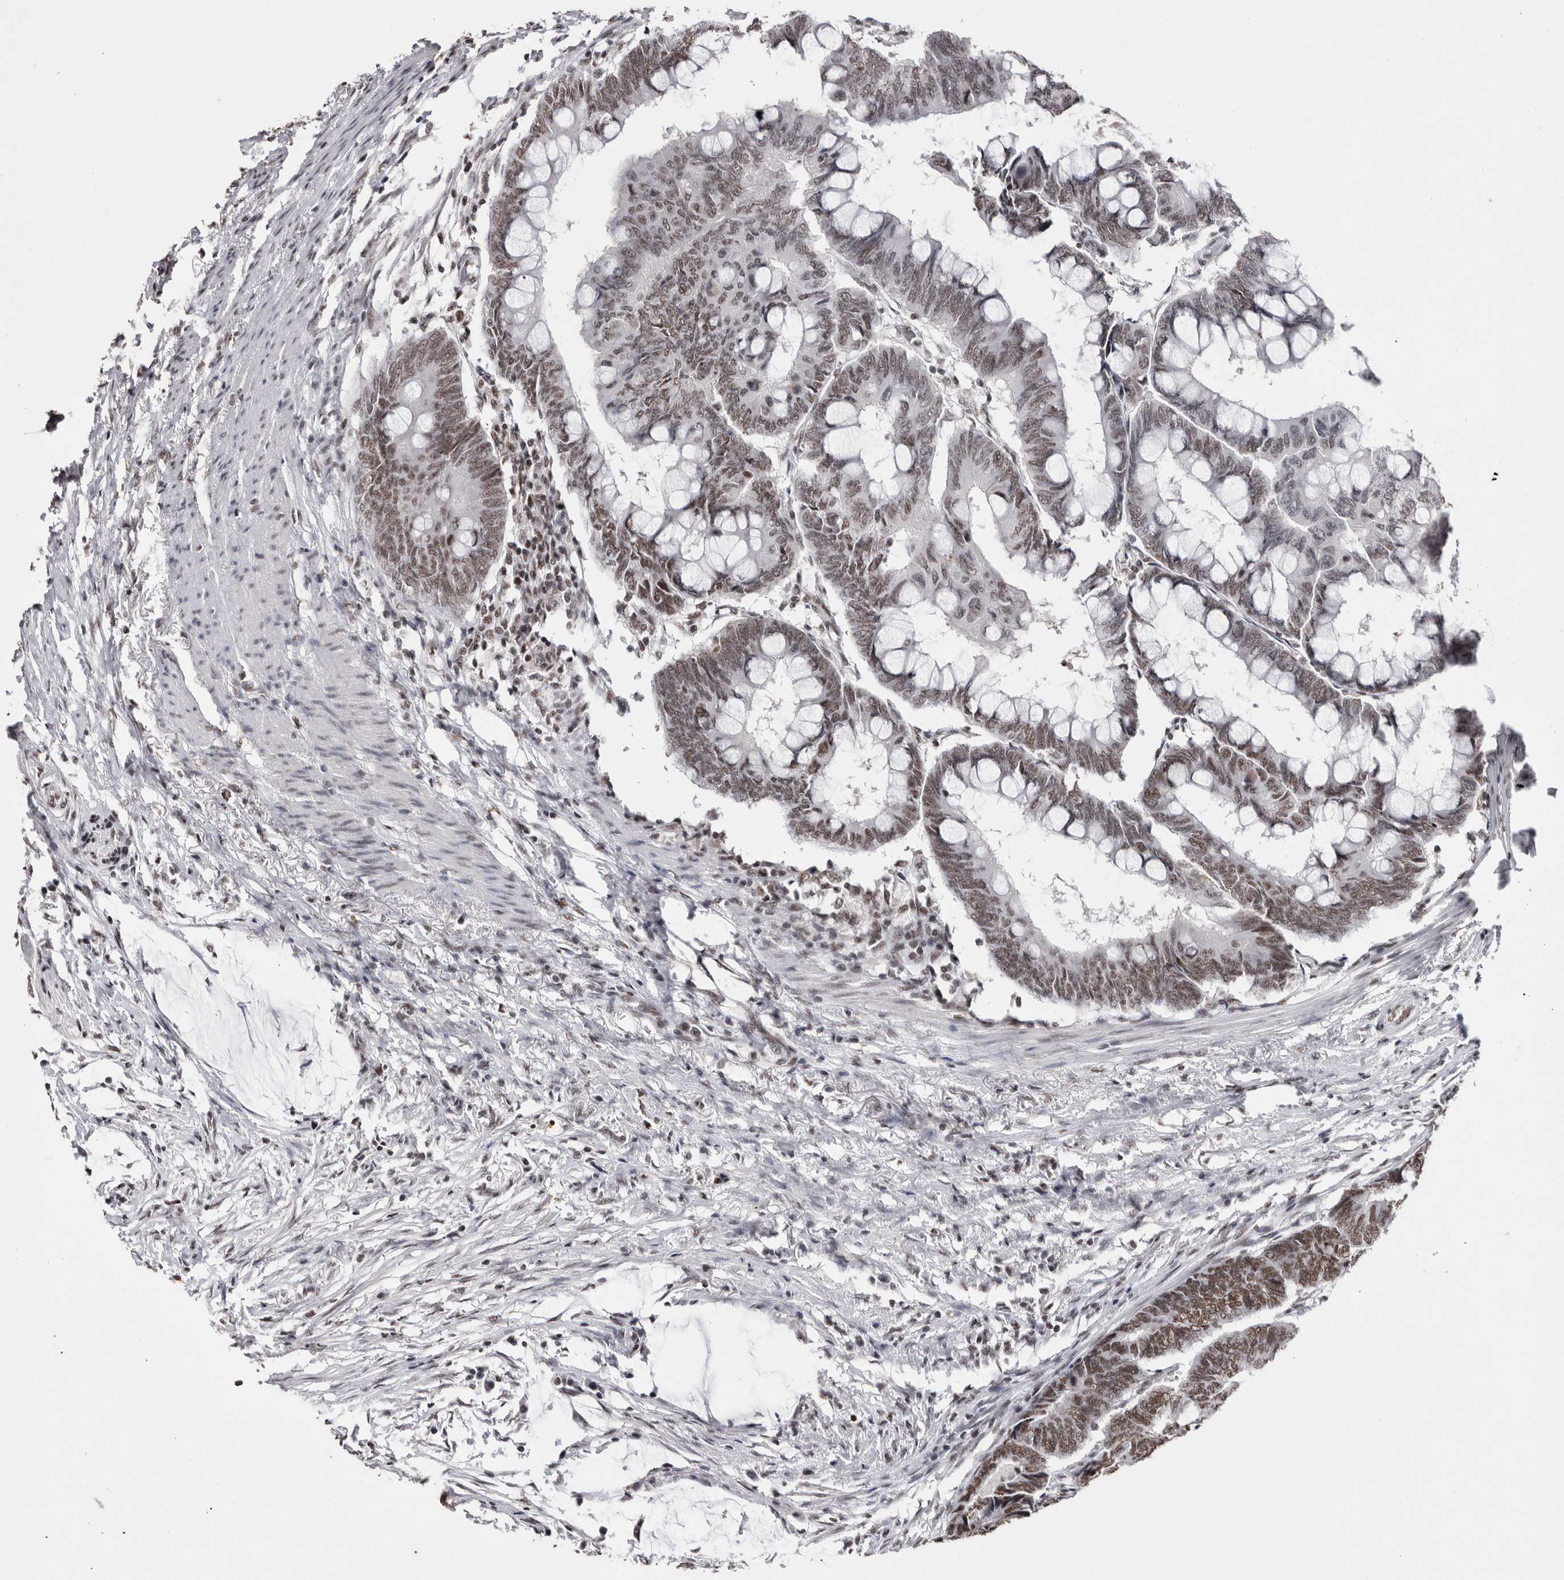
{"staining": {"intensity": "moderate", "quantity": ">75%", "location": "nuclear"}, "tissue": "colorectal cancer", "cell_type": "Tumor cells", "image_type": "cancer", "snomed": [{"axis": "morphology", "description": "Normal tissue, NOS"}, {"axis": "morphology", "description": "Adenocarcinoma, NOS"}, {"axis": "topography", "description": "Rectum"}, {"axis": "topography", "description": "Peripheral nerve tissue"}], "caption": "This is a photomicrograph of IHC staining of adenocarcinoma (colorectal), which shows moderate expression in the nuclear of tumor cells.", "gene": "SMC1A", "patient": {"sex": "male", "age": 92}}